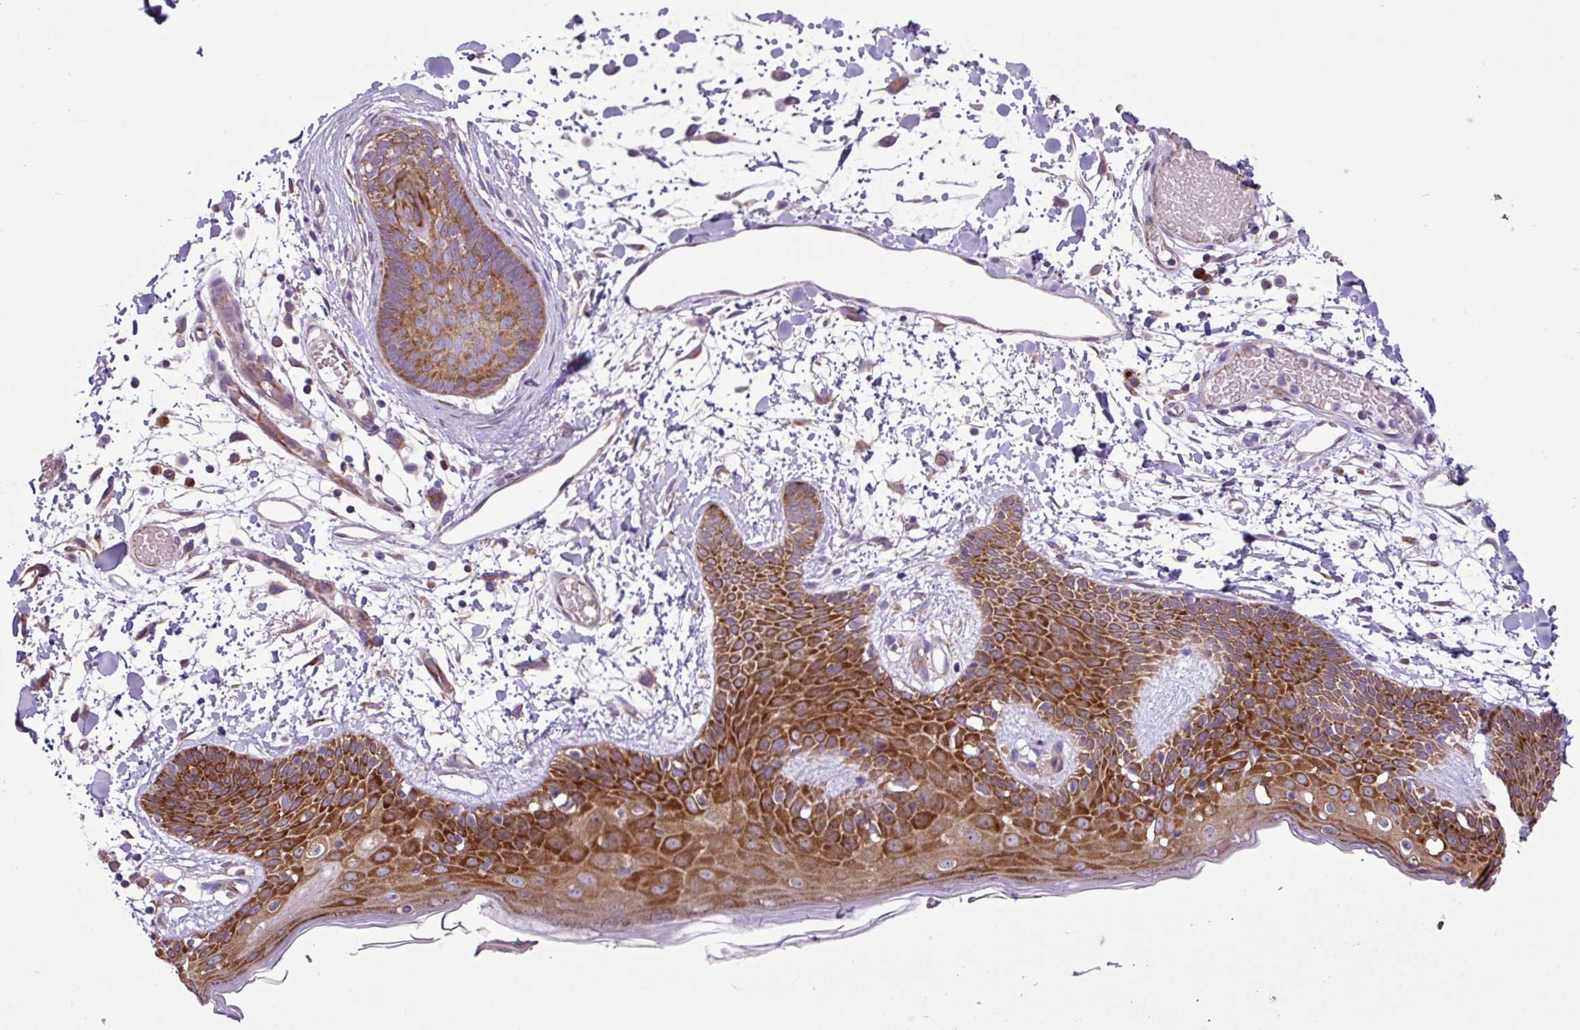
{"staining": {"intensity": "moderate", "quantity": ">75%", "location": "cytoplasmic/membranous"}, "tissue": "skin", "cell_type": "Fibroblasts", "image_type": "normal", "snomed": [{"axis": "morphology", "description": "Normal tissue, NOS"}, {"axis": "topography", "description": "Skin"}], "caption": "Immunohistochemical staining of normal skin shows >75% levels of moderate cytoplasmic/membranous protein positivity in approximately >75% of fibroblasts. The staining was performed using DAB (3,3'-diaminobenzidine), with brown indicating positive protein expression. Nuclei are stained blue with hematoxylin.", "gene": "RPL13", "patient": {"sex": "male", "age": 79}}